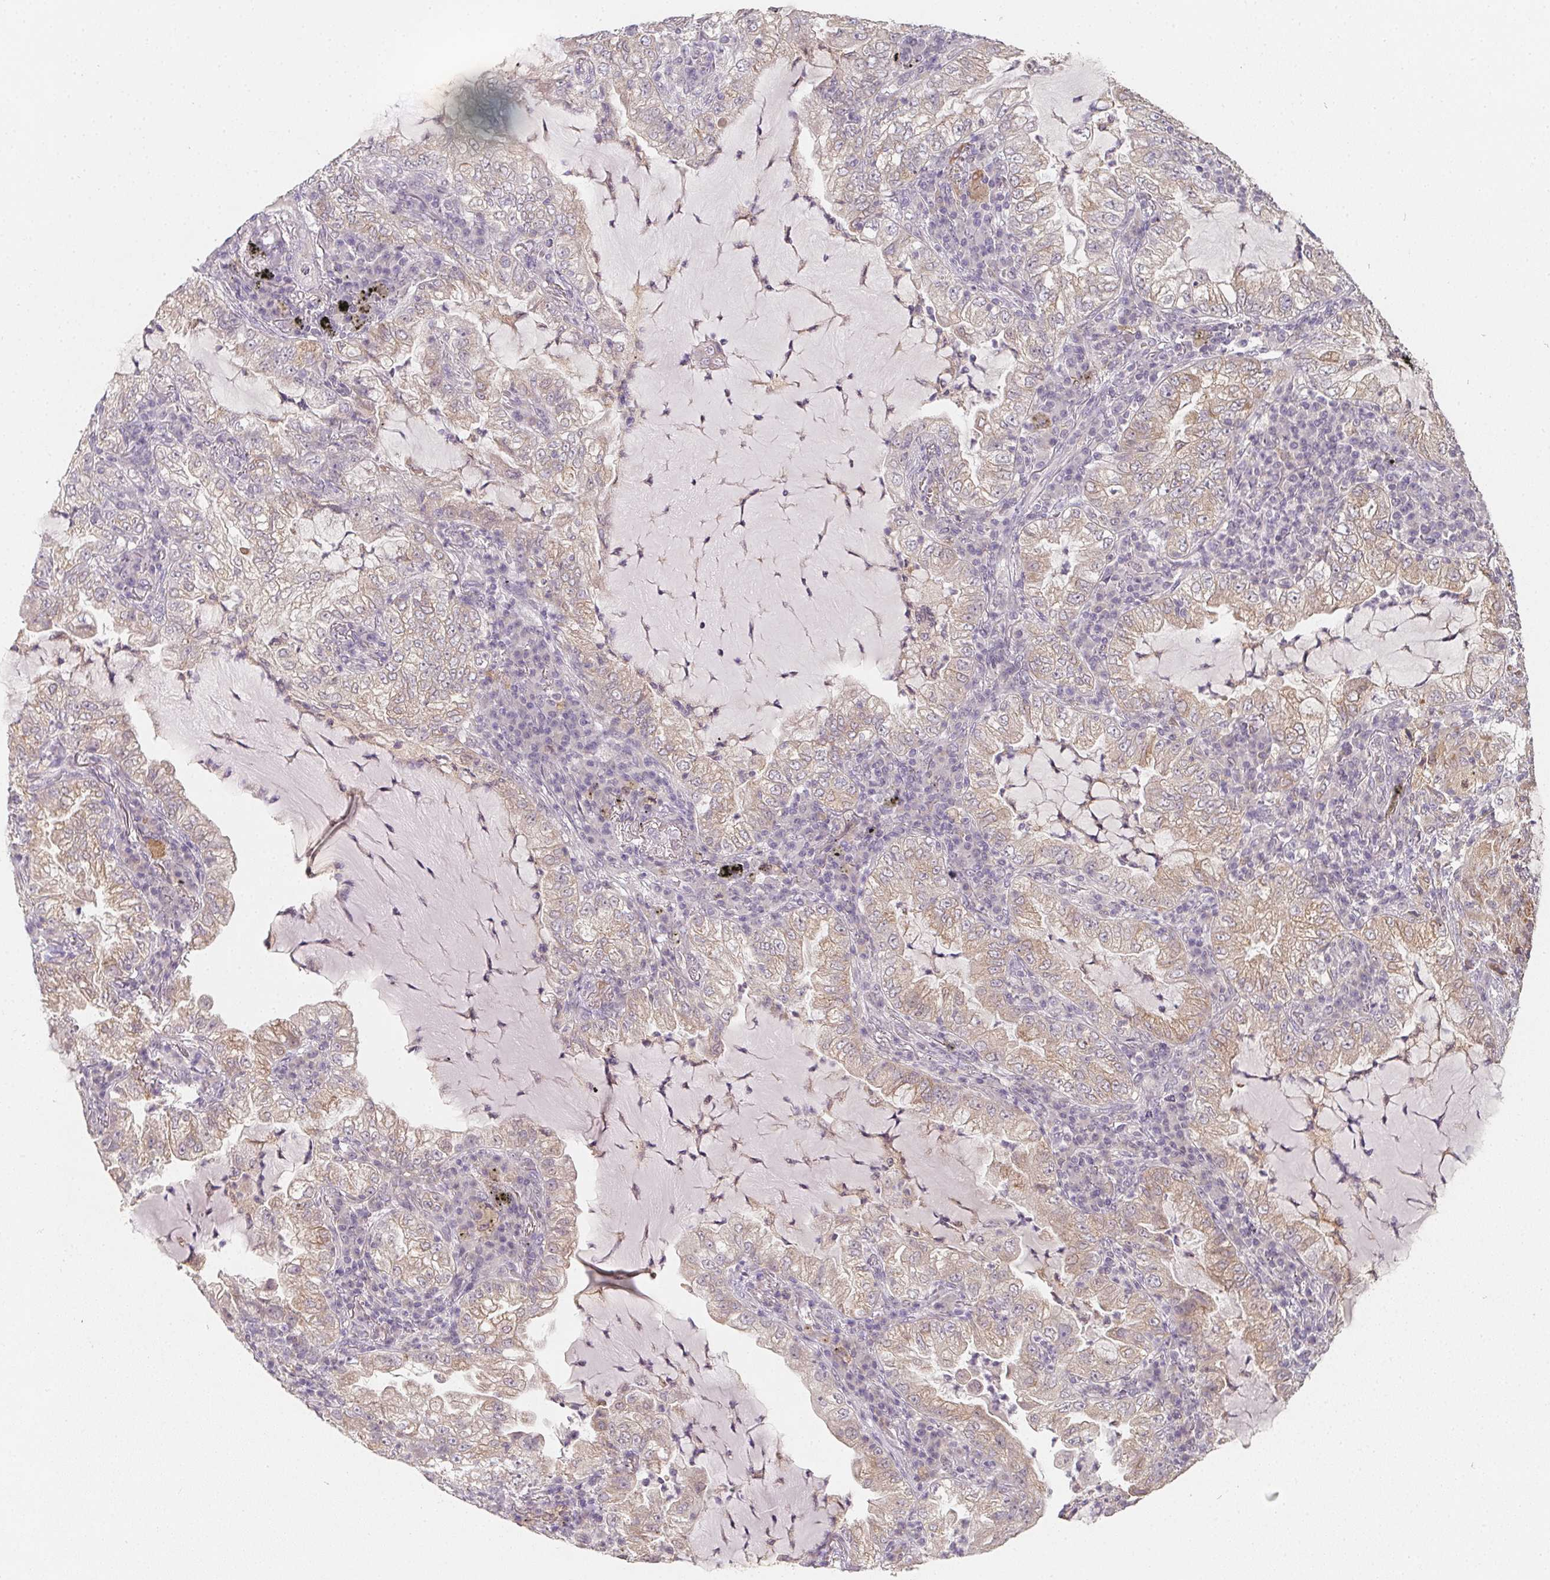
{"staining": {"intensity": "weak", "quantity": "25%-75%", "location": "cytoplasmic/membranous"}, "tissue": "lung cancer", "cell_type": "Tumor cells", "image_type": "cancer", "snomed": [{"axis": "morphology", "description": "Adenocarcinoma, NOS"}, {"axis": "topography", "description": "Lung"}], "caption": "DAB immunohistochemical staining of human adenocarcinoma (lung) demonstrates weak cytoplasmic/membranous protein expression in approximately 25%-75% of tumor cells.", "gene": "SOAT1", "patient": {"sex": "female", "age": 73}}